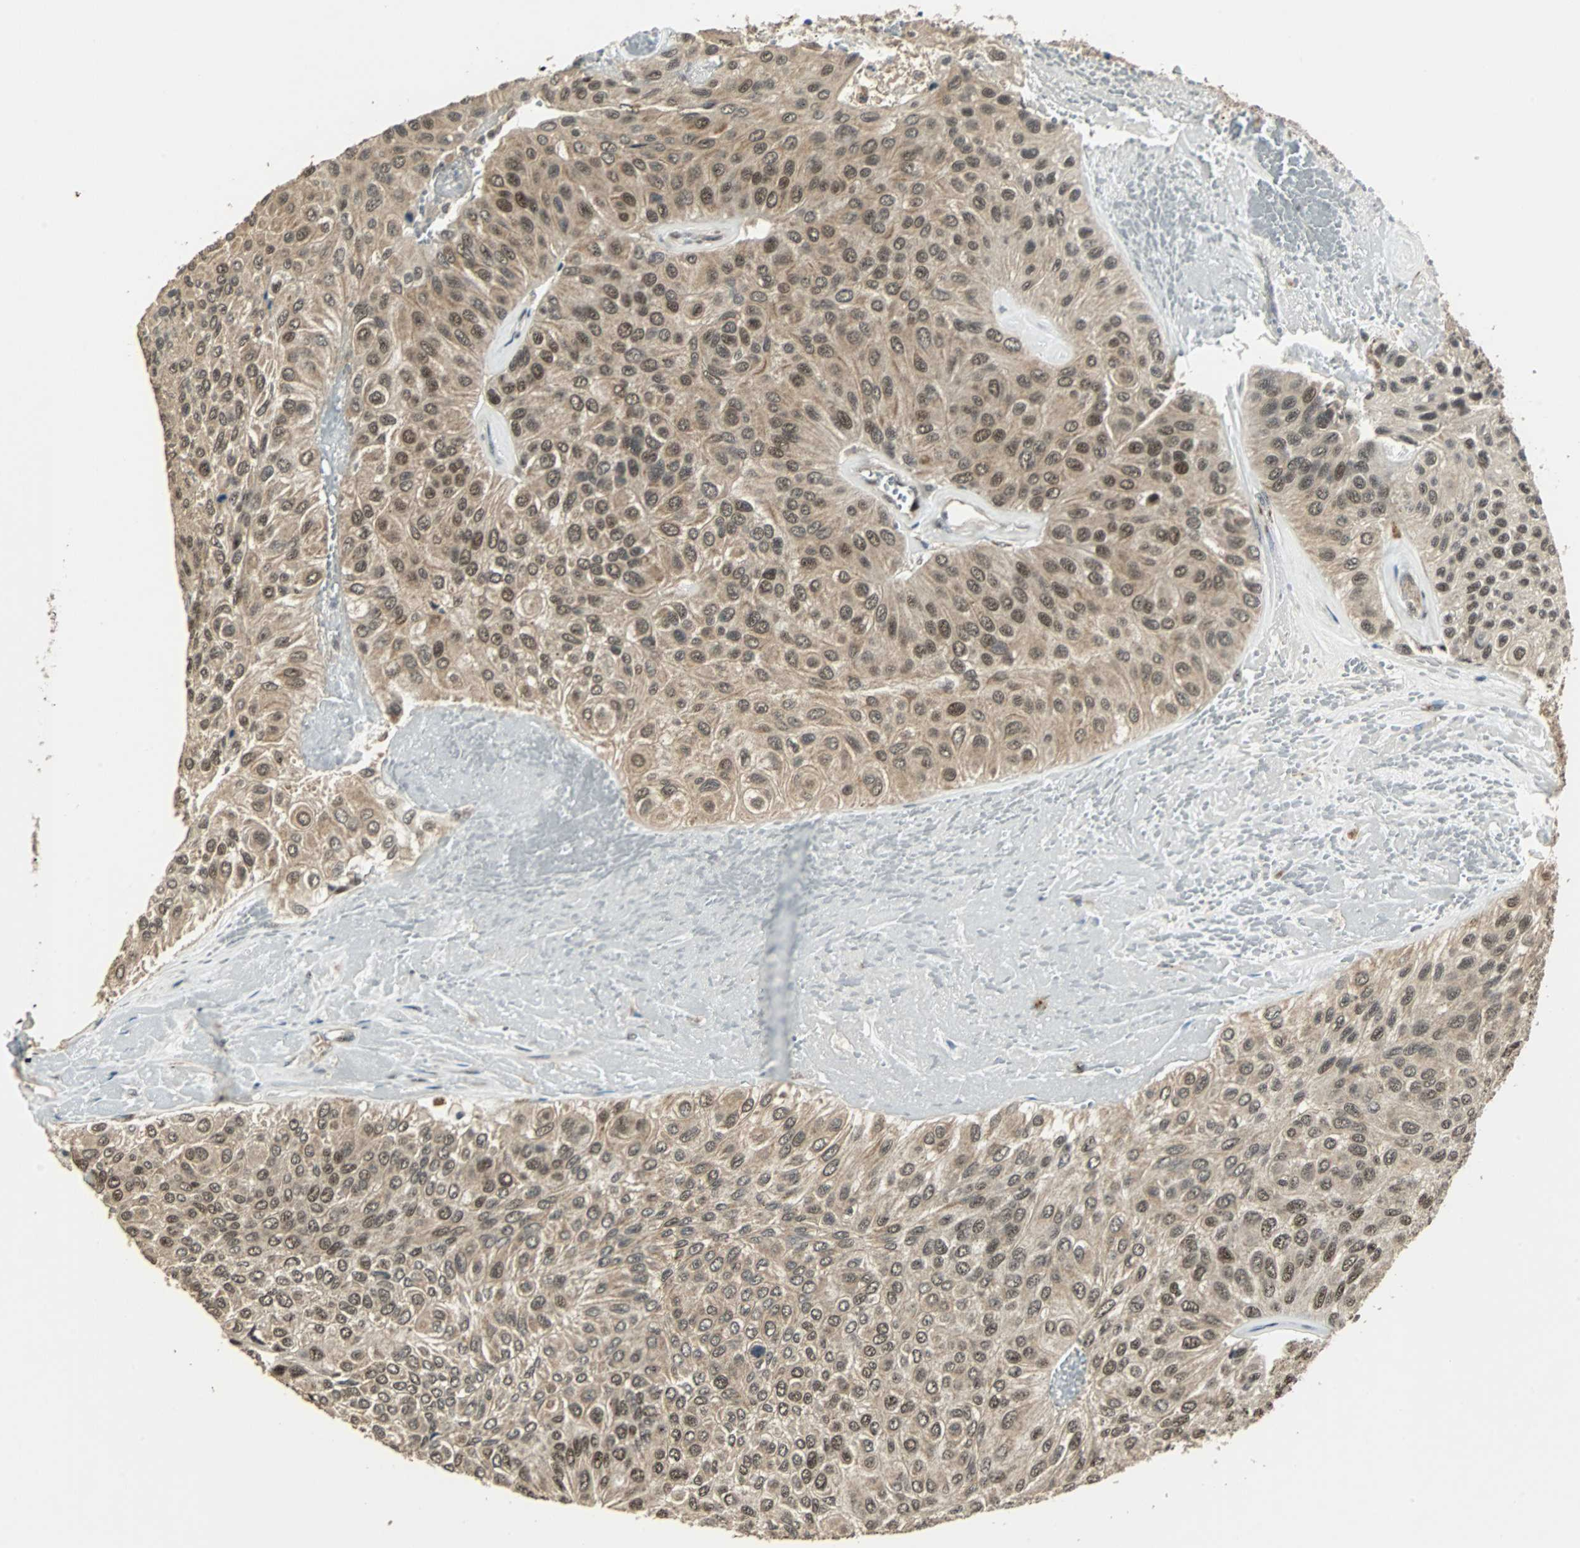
{"staining": {"intensity": "strong", "quantity": ">75%", "location": "nuclear"}, "tissue": "urothelial cancer", "cell_type": "Tumor cells", "image_type": "cancer", "snomed": [{"axis": "morphology", "description": "Urothelial carcinoma, High grade"}, {"axis": "topography", "description": "Urinary bladder"}], "caption": "DAB immunohistochemical staining of human urothelial carcinoma (high-grade) displays strong nuclear protein expression in approximately >75% of tumor cells.", "gene": "MED4", "patient": {"sex": "male", "age": 66}}